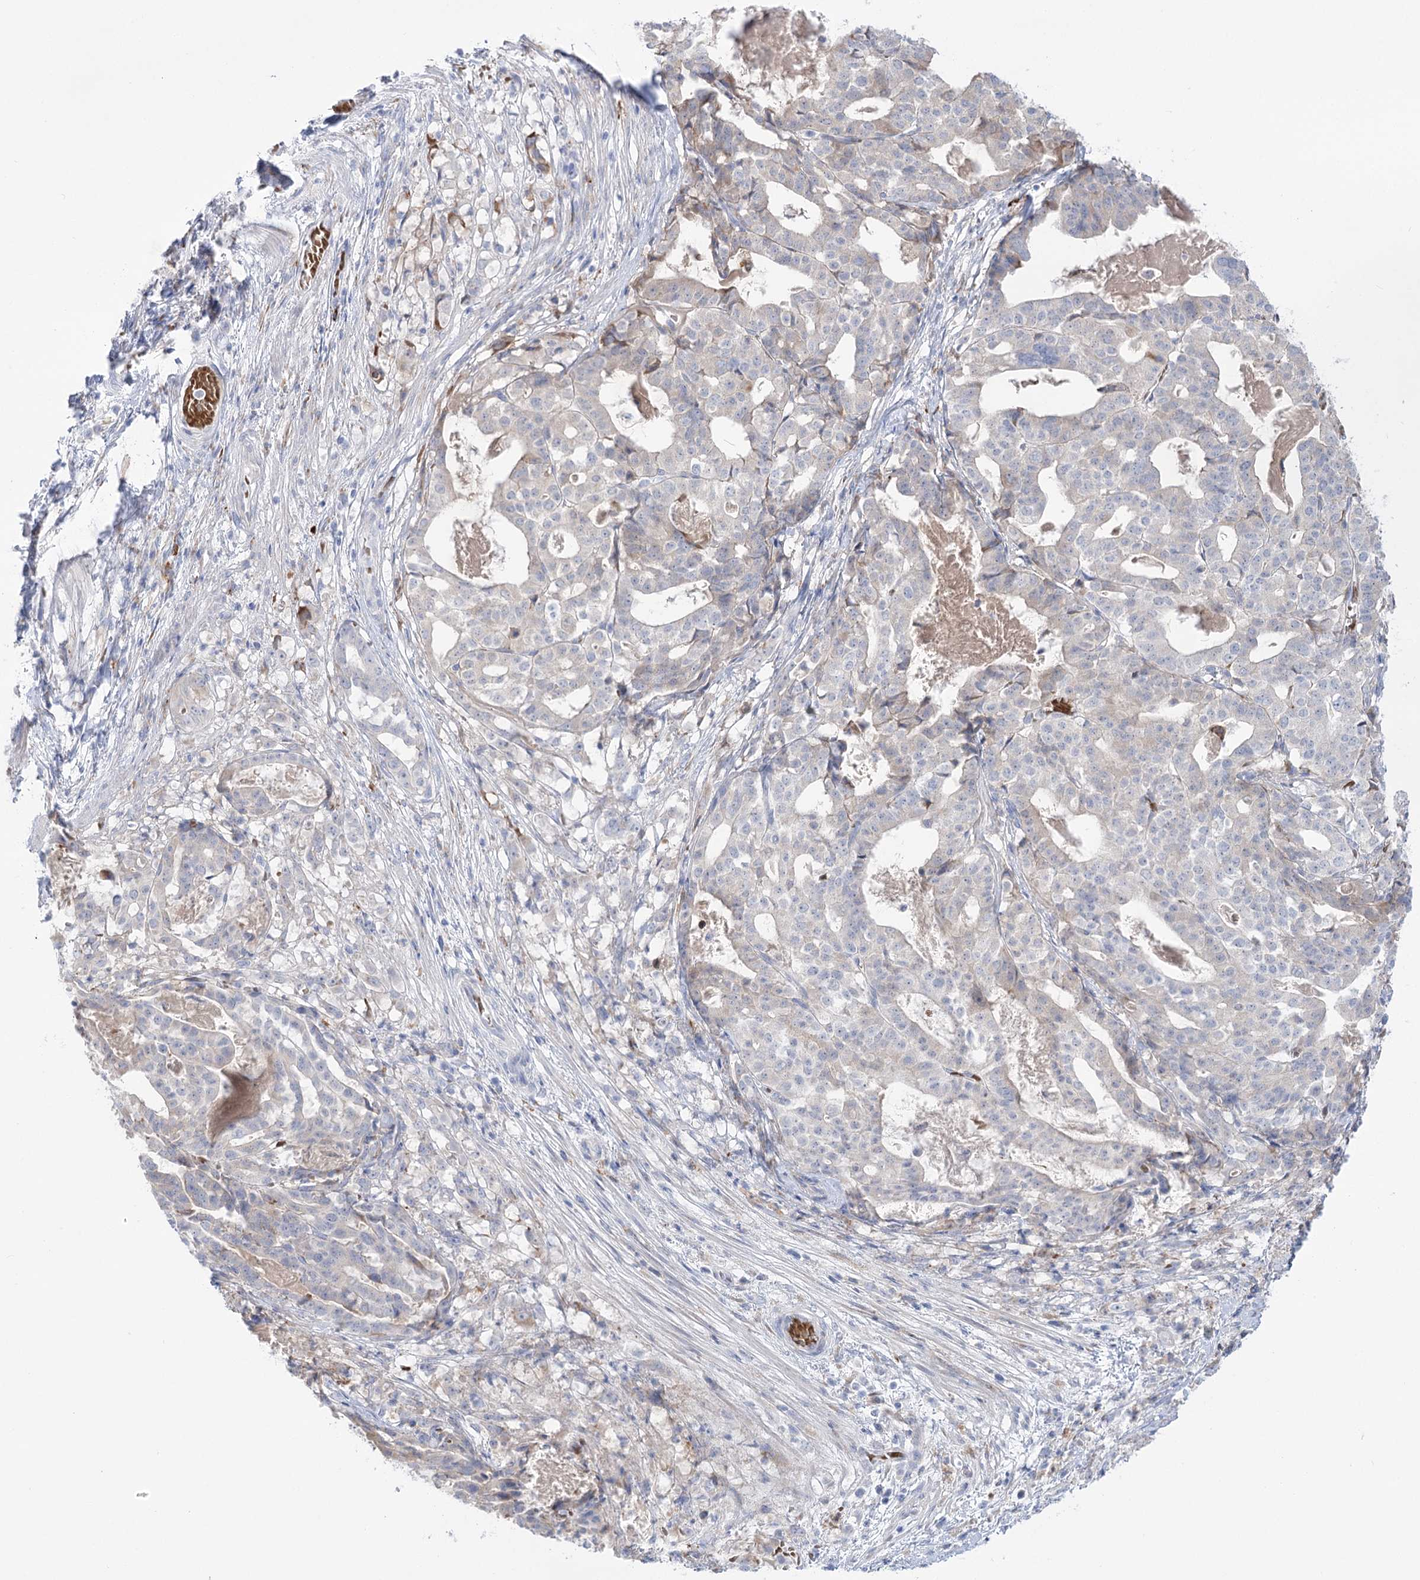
{"staining": {"intensity": "negative", "quantity": "none", "location": "none"}, "tissue": "stomach cancer", "cell_type": "Tumor cells", "image_type": "cancer", "snomed": [{"axis": "morphology", "description": "Adenocarcinoma, NOS"}, {"axis": "topography", "description": "Stomach"}], "caption": "Tumor cells show no significant protein expression in stomach cancer.", "gene": "SIAE", "patient": {"sex": "male", "age": 48}}